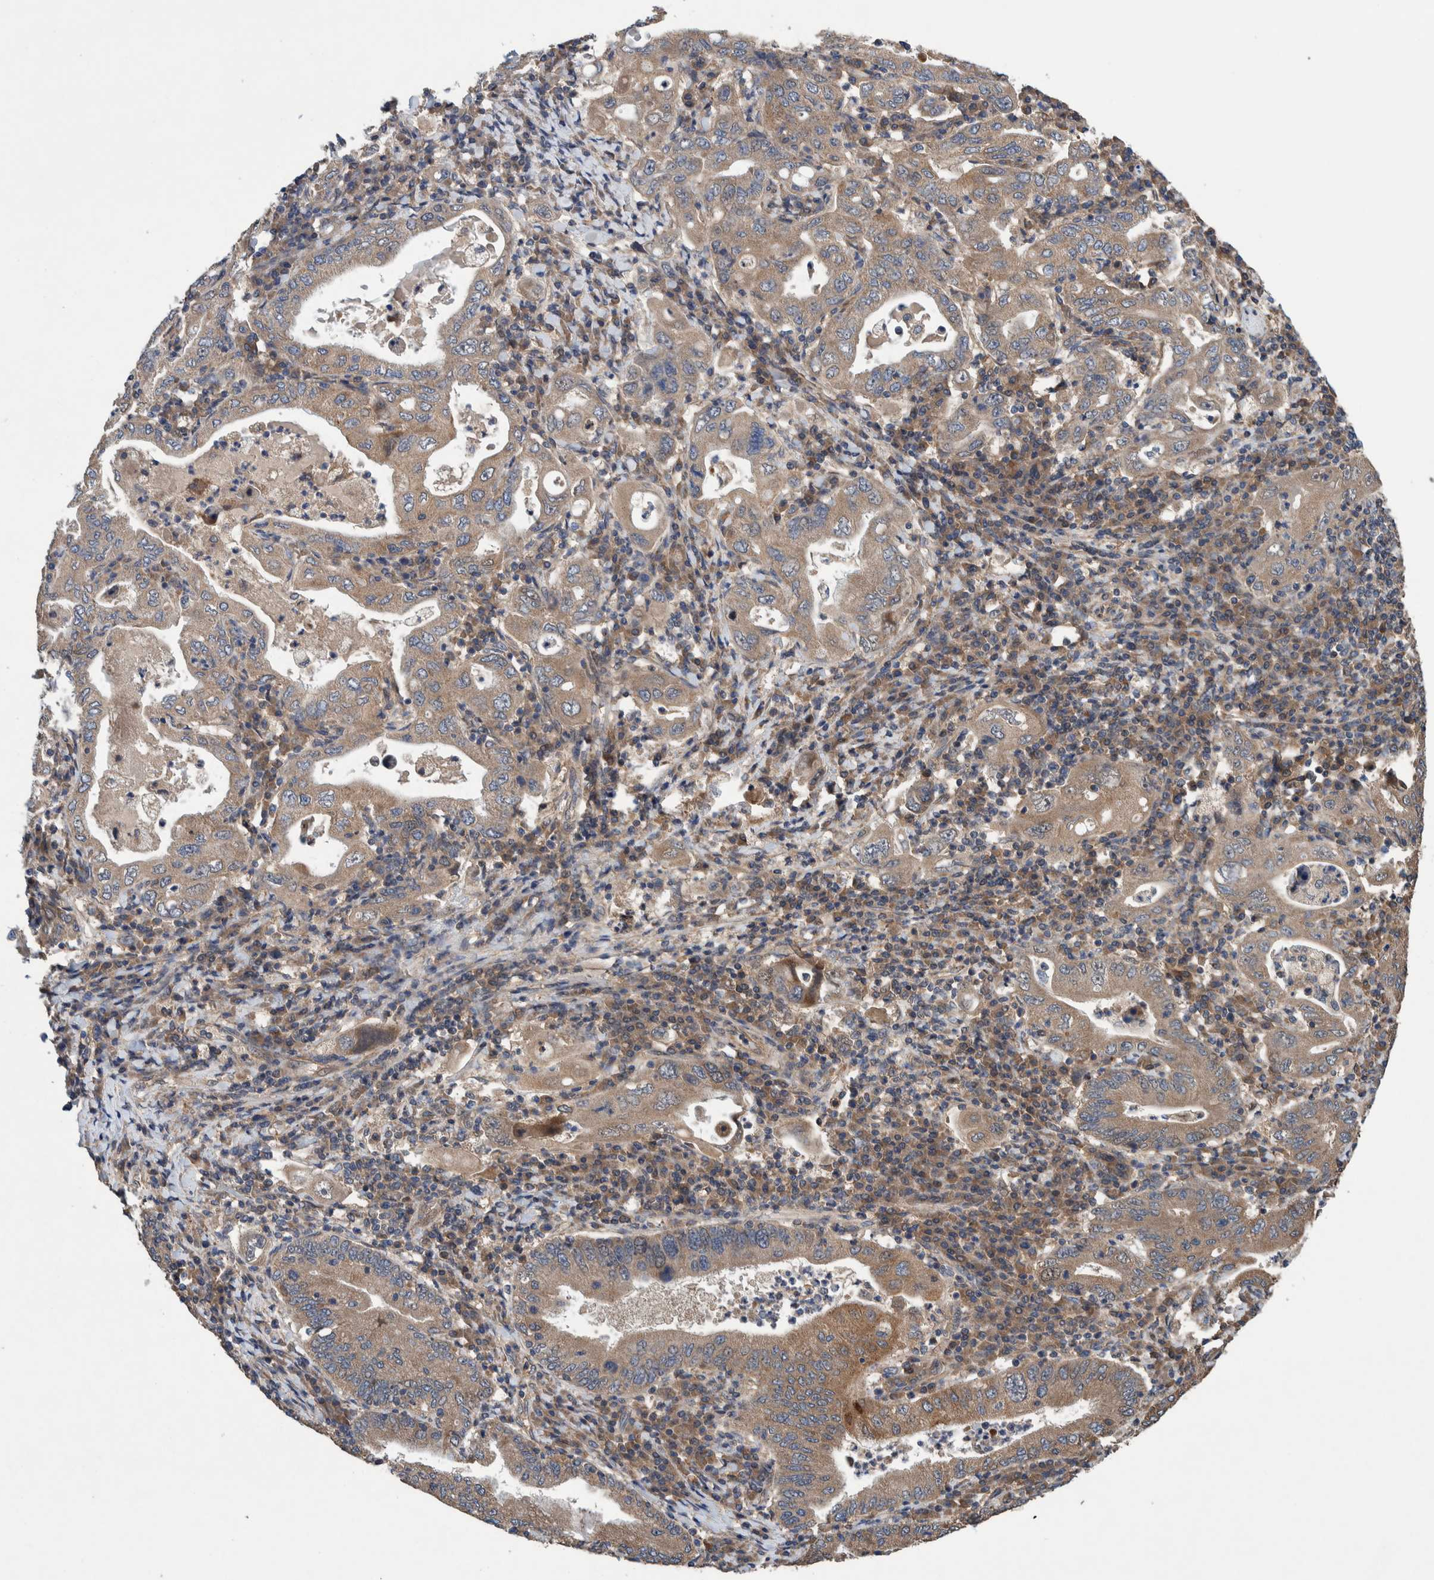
{"staining": {"intensity": "weak", "quantity": ">75%", "location": "cytoplasmic/membranous"}, "tissue": "stomach cancer", "cell_type": "Tumor cells", "image_type": "cancer", "snomed": [{"axis": "morphology", "description": "Normal tissue, NOS"}, {"axis": "morphology", "description": "Adenocarcinoma, NOS"}, {"axis": "topography", "description": "Esophagus"}, {"axis": "topography", "description": "Stomach, upper"}, {"axis": "topography", "description": "Peripheral nerve tissue"}], "caption": "Weak cytoplasmic/membranous protein positivity is present in approximately >75% of tumor cells in stomach cancer.", "gene": "PIK3R6", "patient": {"sex": "male", "age": 62}}